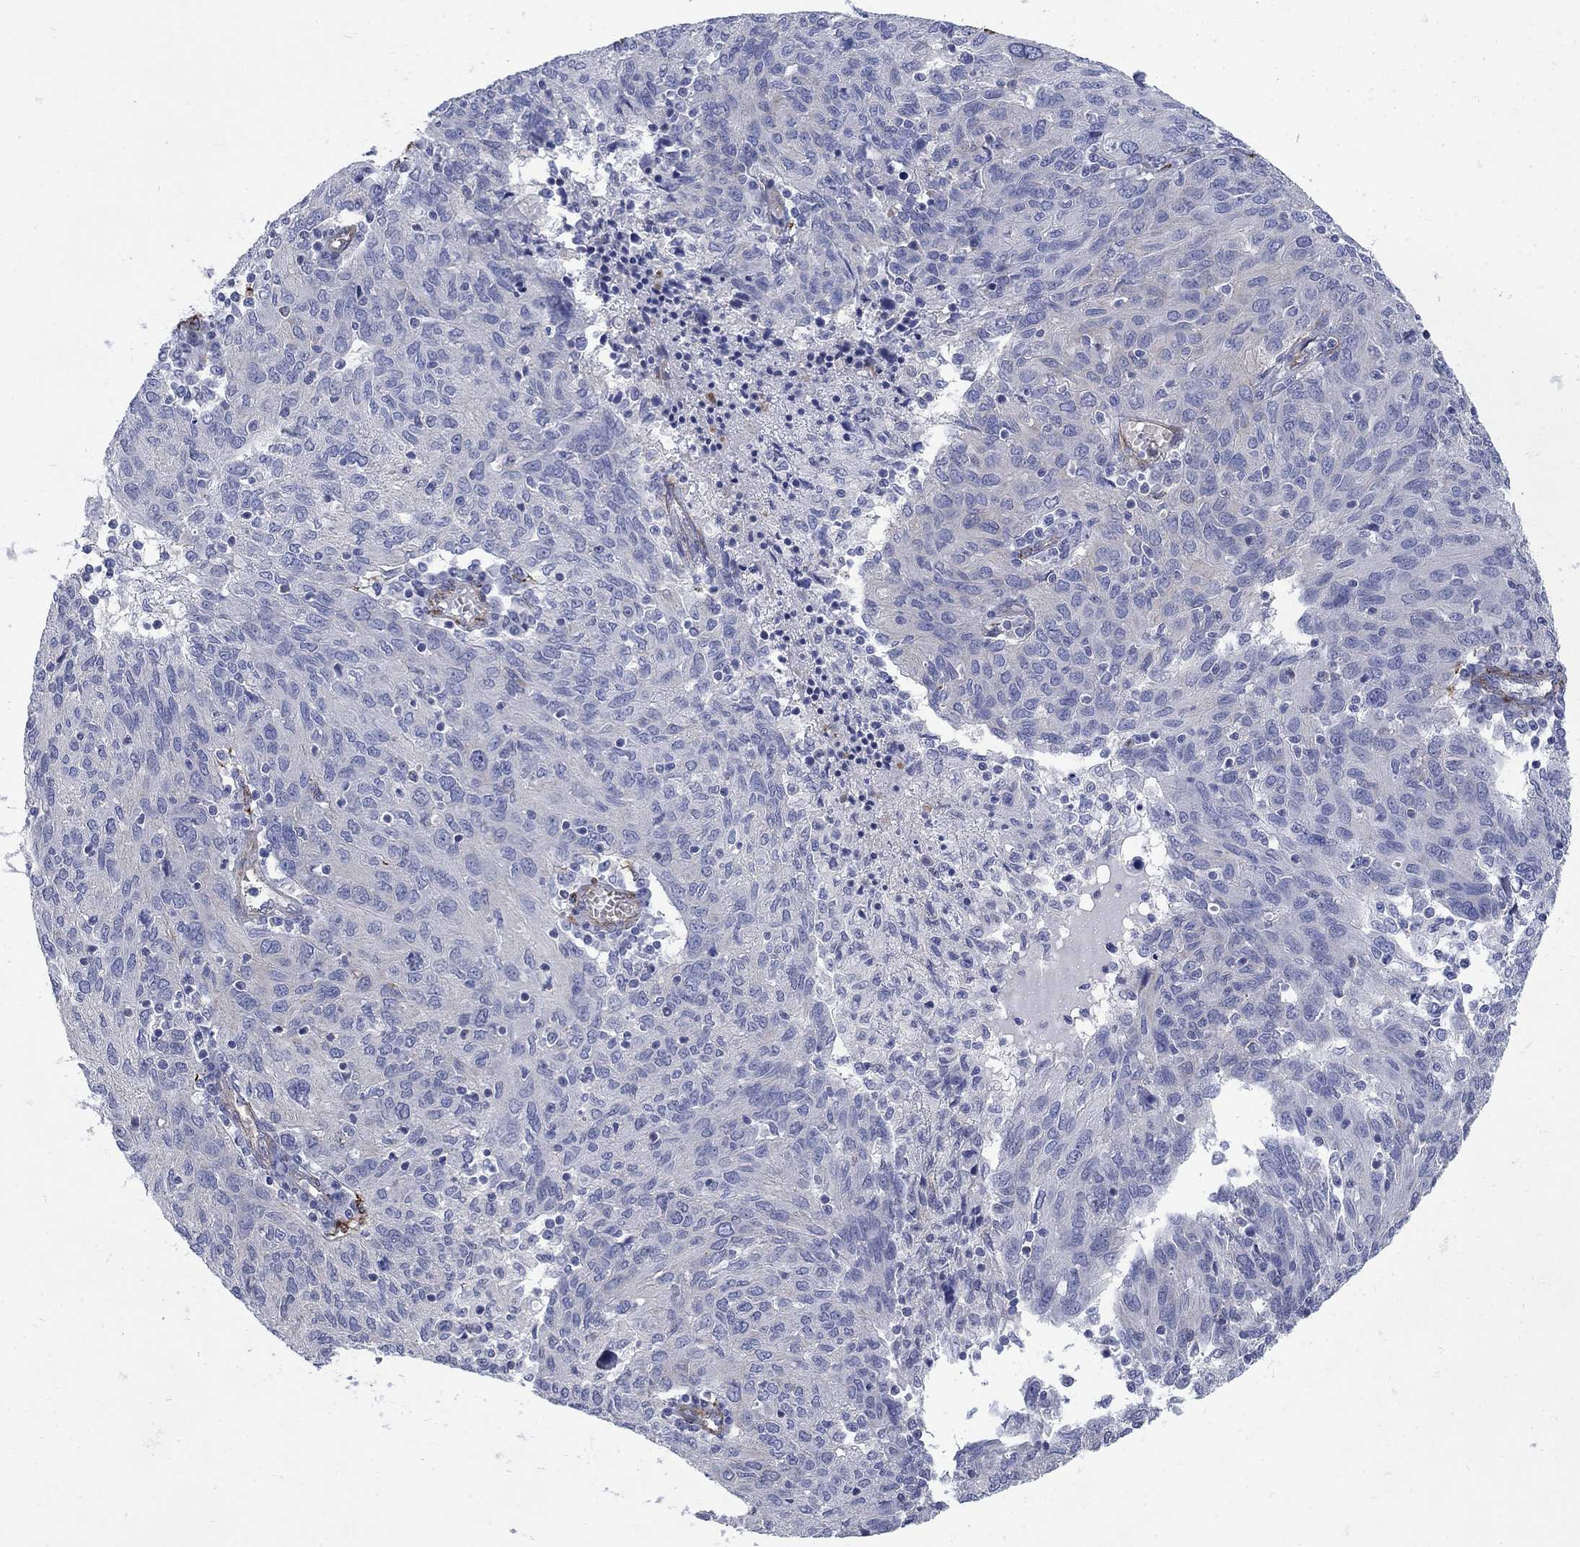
{"staining": {"intensity": "negative", "quantity": "none", "location": "none"}, "tissue": "ovarian cancer", "cell_type": "Tumor cells", "image_type": "cancer", "snomed": [{"axis": "morphology", "description": "Carcinoma, endometroid"}, {"axis": "topography", "description": "Ovary"}], "caption": "Immunohistochemical staining of human ovarian cancer (endometroid carcinoma) exhibits no significant staining in tumor cells. The staining was performed using DAB (3,3'-diaminobenzidine) to visualize the protein expression in brown, while the nuclei were stained in blue with hematoxylin (Magnification: 20x).", "gene": "SEPTIN8", "patient": {"sex": "female", "age": 50}}